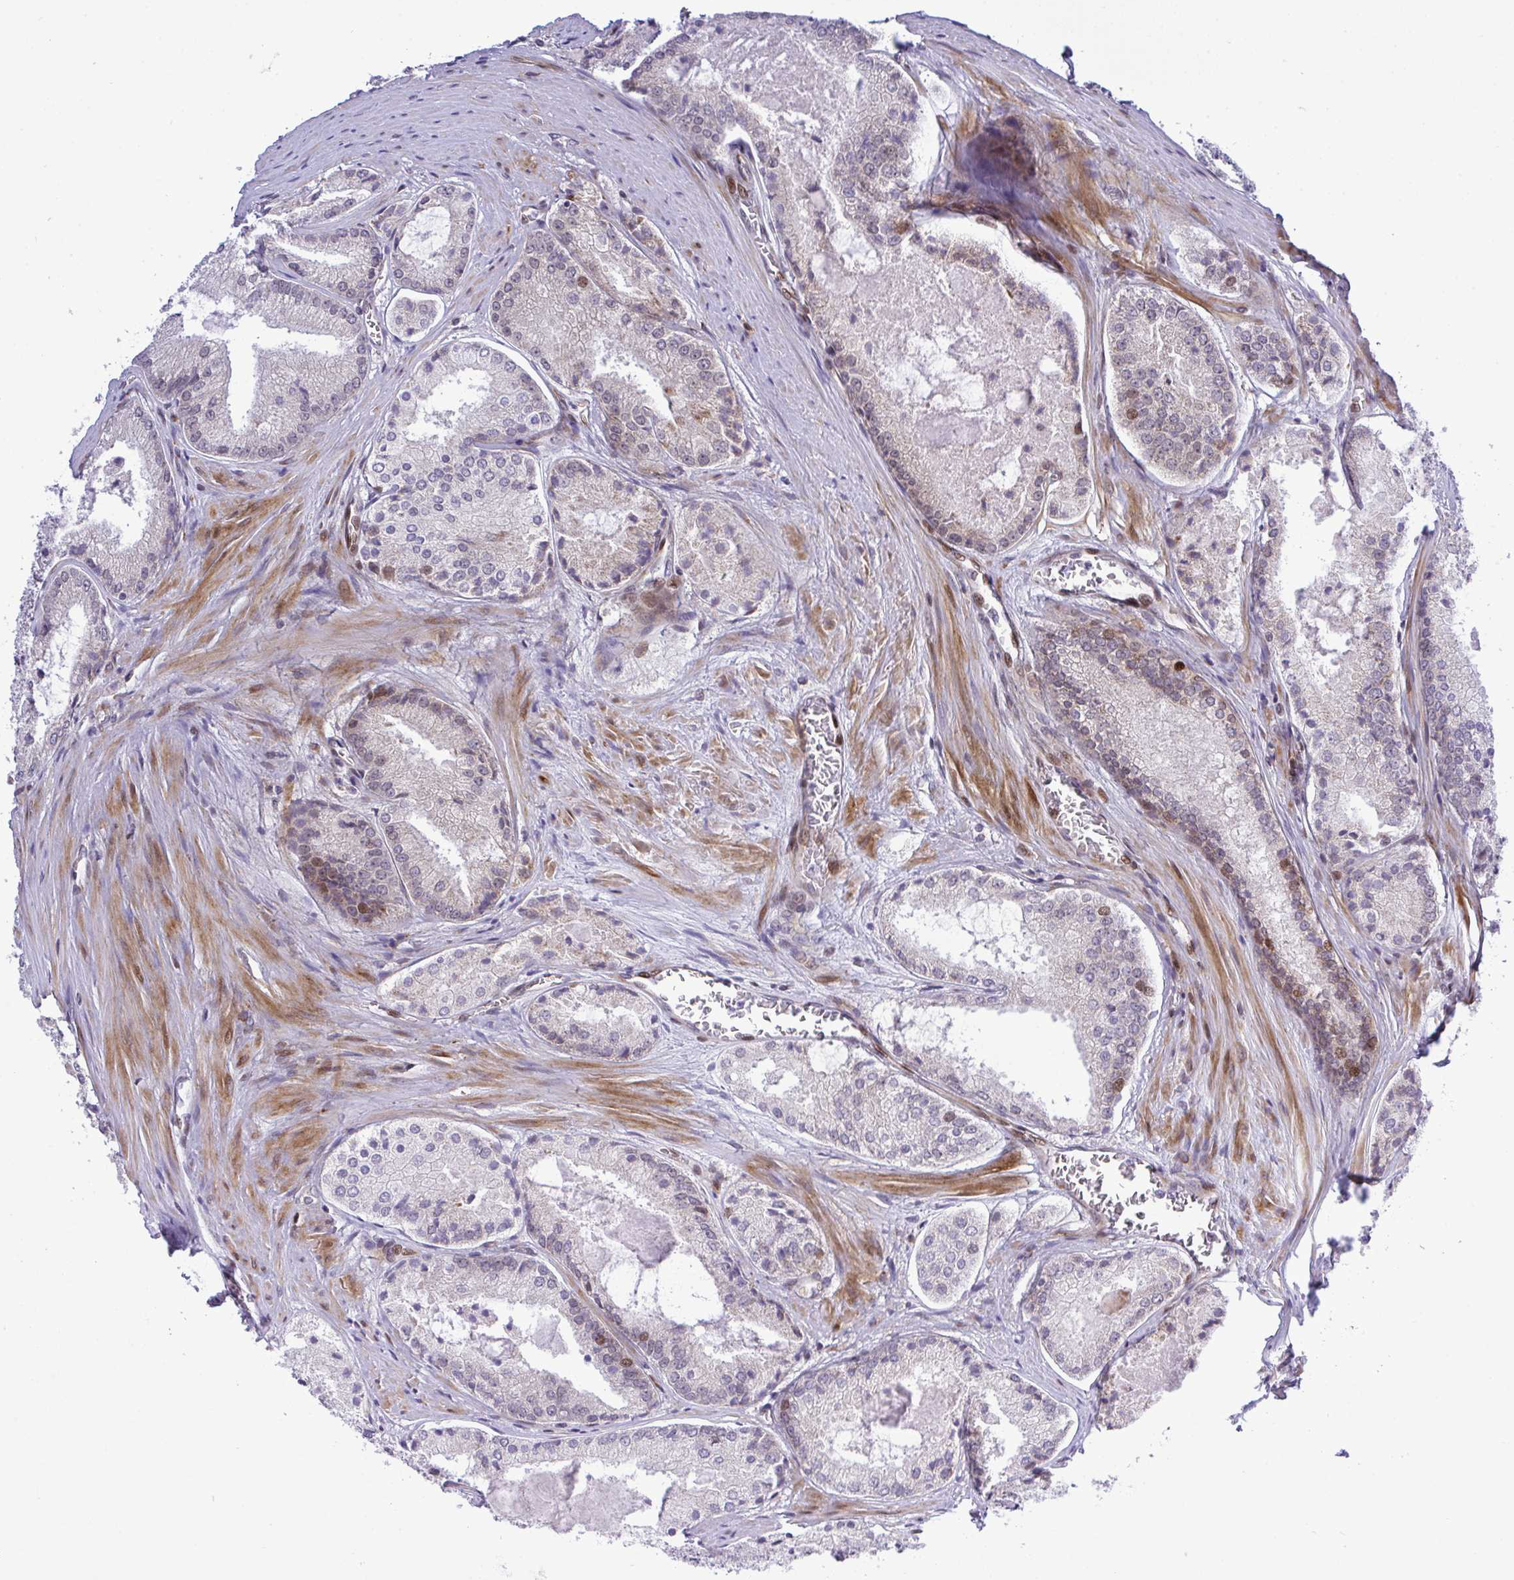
{"staining": {"intensity": "moderate", "quantity": "<25%", "location": "cytoplasmic/membranous,nuclear"}, "tissue": "prostate cancer", "cell_type": "Tumor cells", "image_type": "cancer", "snomed": [{"axis": "morphology", "description": "Adenocarcinoma, High grade"}, {"axis": "topography", "description": "Prostate"}], "caption": "About <25% of tumor cells in human prostate cancer reveal moderate cytoplasmic/membranous and nuclear protein staining as visualized by brown immunohistochemical staining.", "gene": "CASTOR2", "patient": {"sex": "male", "age": 73}}